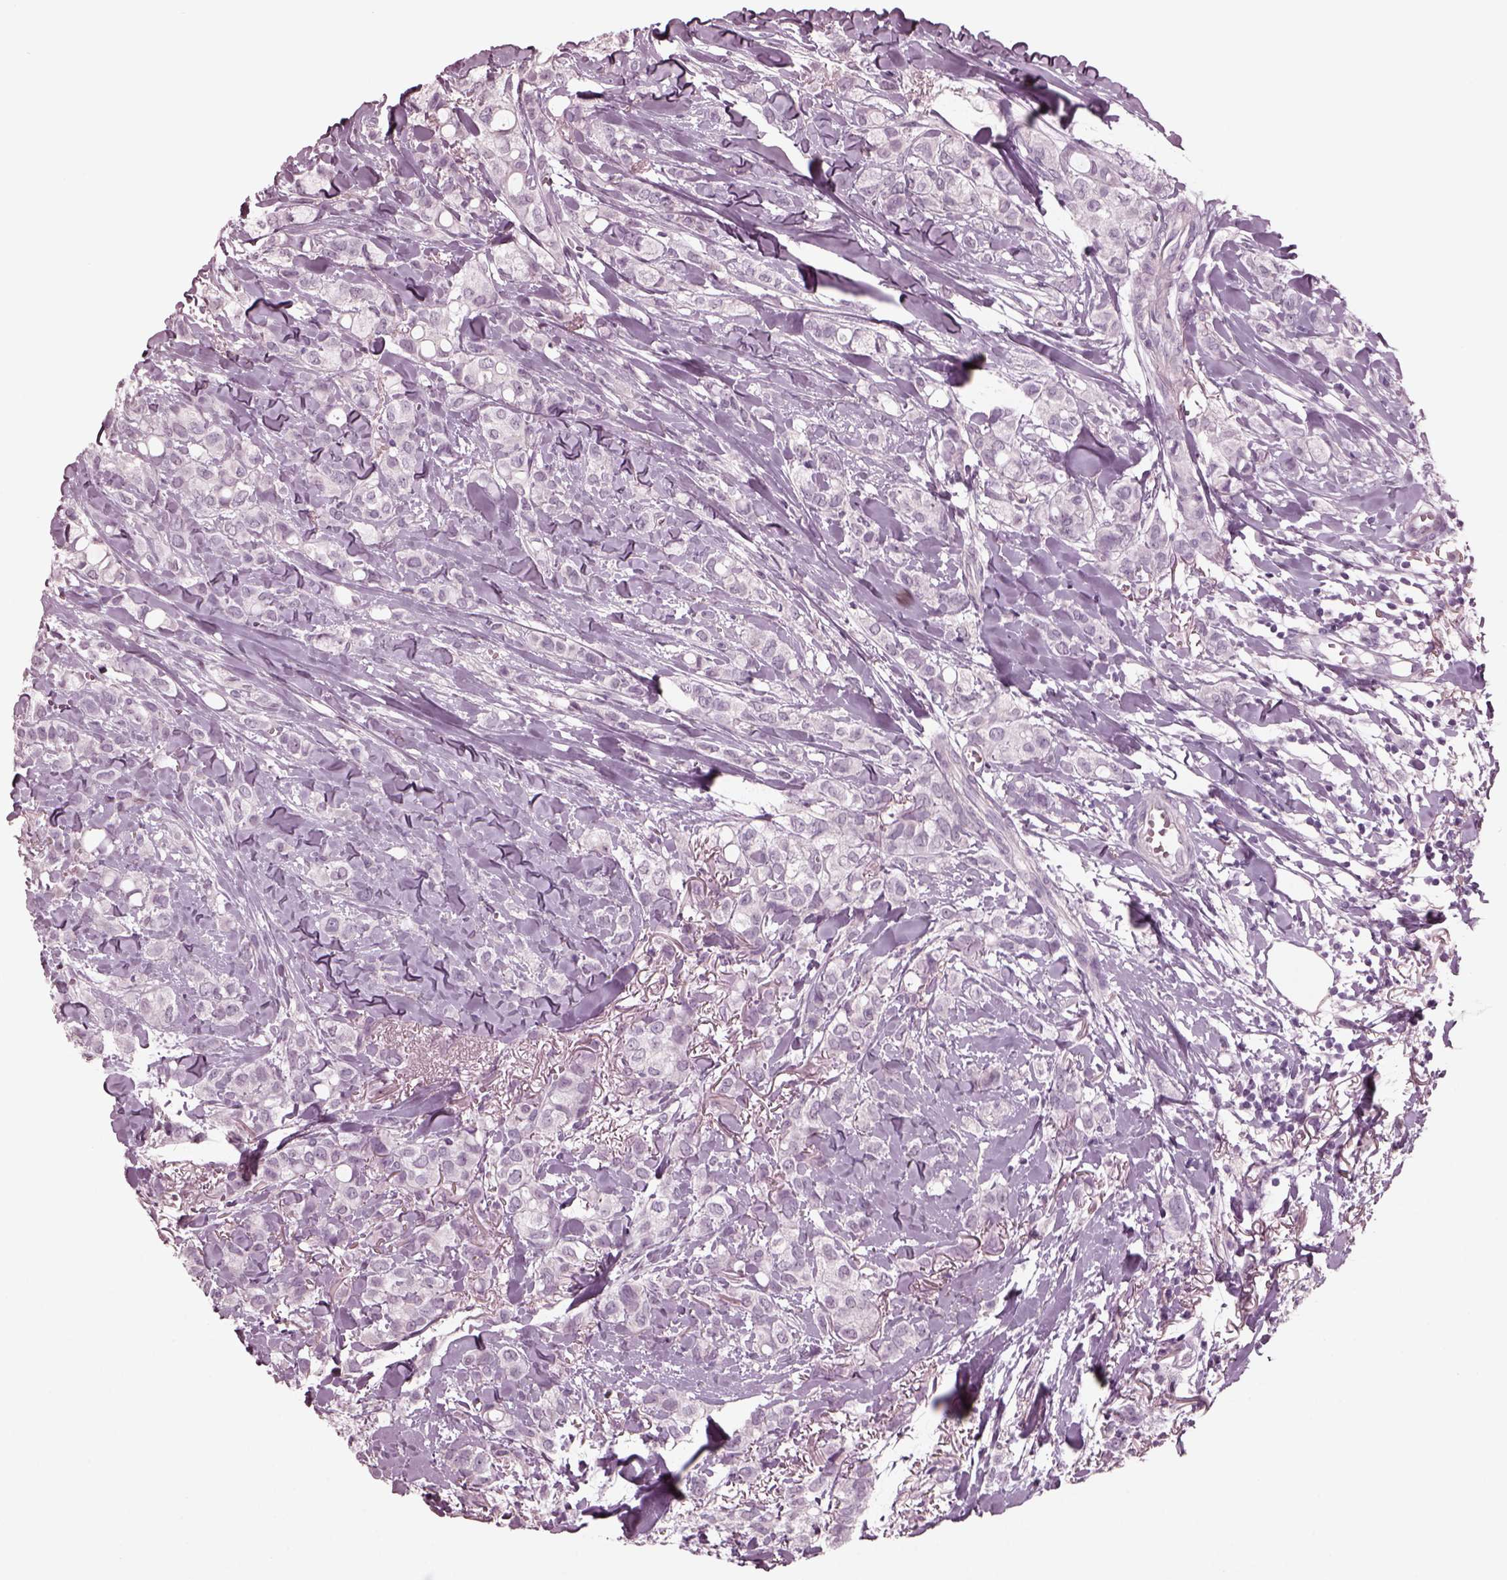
{"staining": {"intensity": "negative", "quantity": "none", "location": "none"}, "tissue": "breast cancer", "cell_type": "Tumor cells", "image_type": "cancer", "snomed": [{"axis": "morphology", "description": "Duct carcinoma"}, {"axis": "topography", "description": "Breast"}], "caption": "The photomicrograph displays no significant staining in tumor cells of infiltrating ductal carcinoma (breast).", "gene": "YY2", "patient": {"sex": "female", "age": 85}}